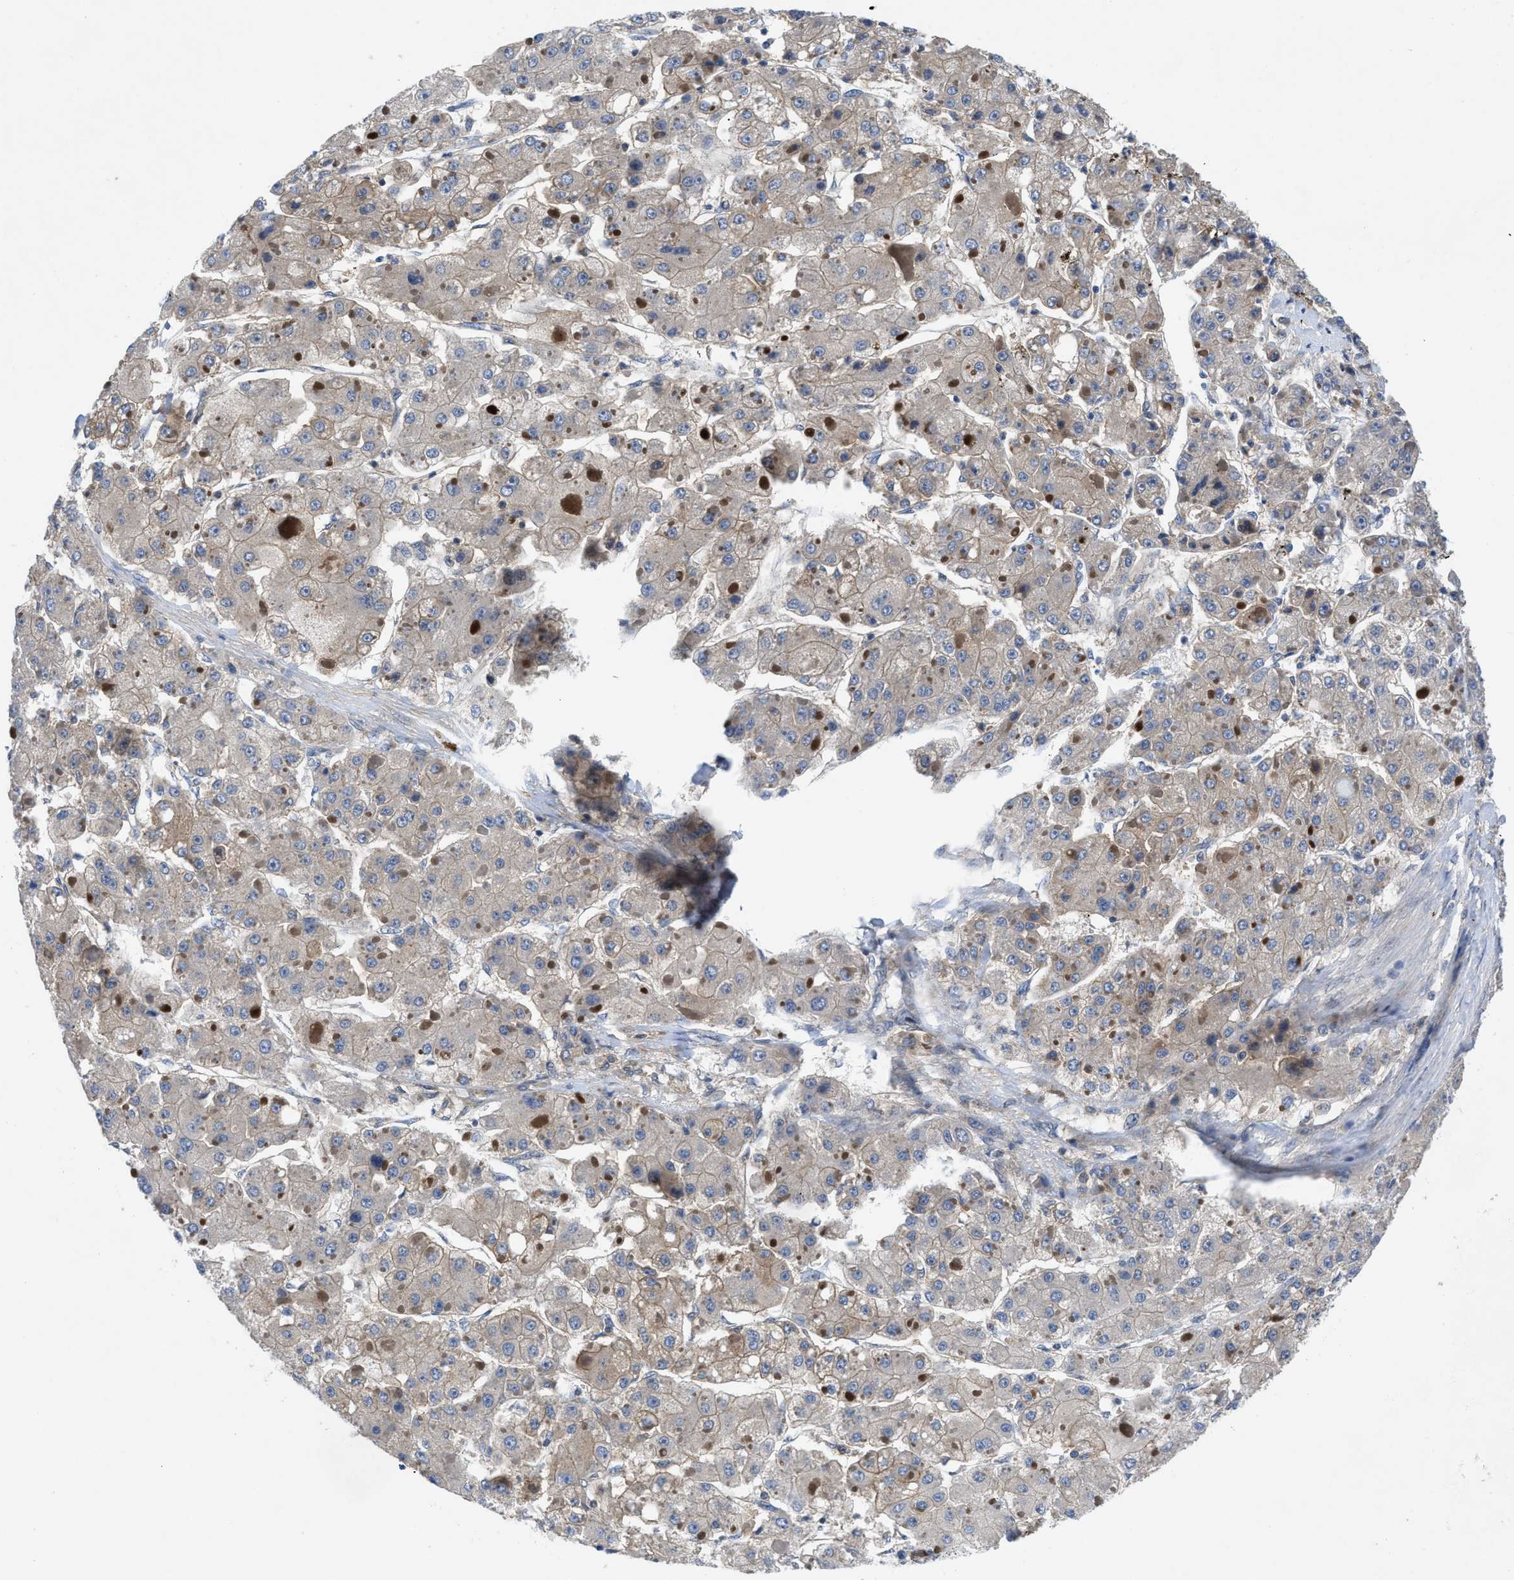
{"staining": {"intensity": "negative", "quantity": "none", "location": "none"}, "tissue": "liver cancer", "cell_type": "Tumor cells", "image_type": "cancer", "snomed": [{"axis": "morphology", "description": "Carcinoma, Hepatocellular, NOS"}, {"axis": "topography", "description": "Liver"}], "caption": "A photomicrograph of liver hepatocellular carcinoma stained for a protein demonstrates no brown staining in tumor cells. (Stains: DAB immunohistochemistry with hematoxylin counter stain, Microscopy: brightfield microscopy at high magnification).", "gene": "PANX1", "patient": {"sex": "female", "age": 73}}